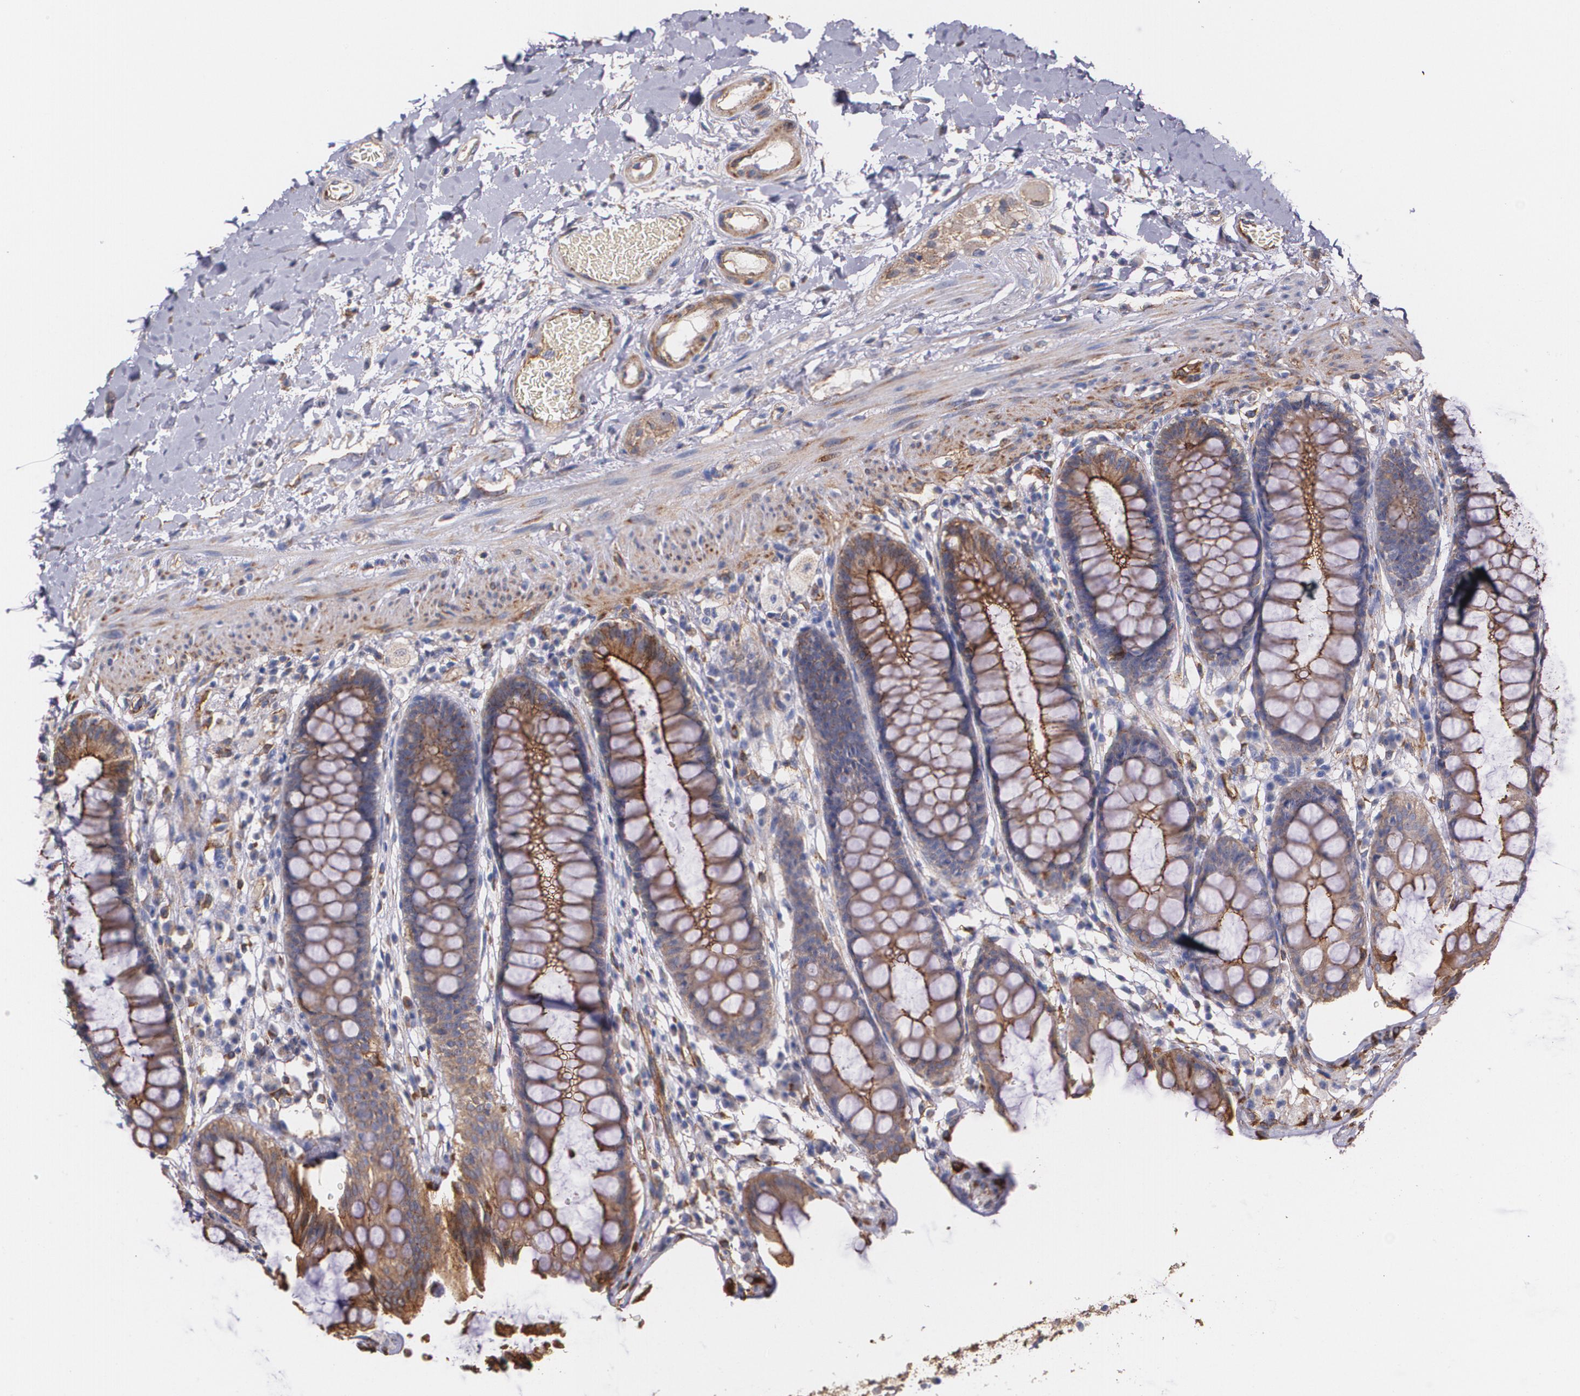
{"staining": {"intensity": "moderate", "quantity": ">75%", "location": "cytoplasmic/membranous"}, "tissue": "rectum", "cell_type": "Glandular cells", "image_type": "normal", "snomed": [{"axis": "morphology", "description": "Normal tissue, NOS"}, {"axis": "topography", "description": "Rectum"}], "caption": "Protein staining demonstrates moderate cytoplasmic/membranous expression in approximately >75% of glandular cells in normal rectum.", "gene": "TJP1", "patient": {"sex": "female", "age": 46}}